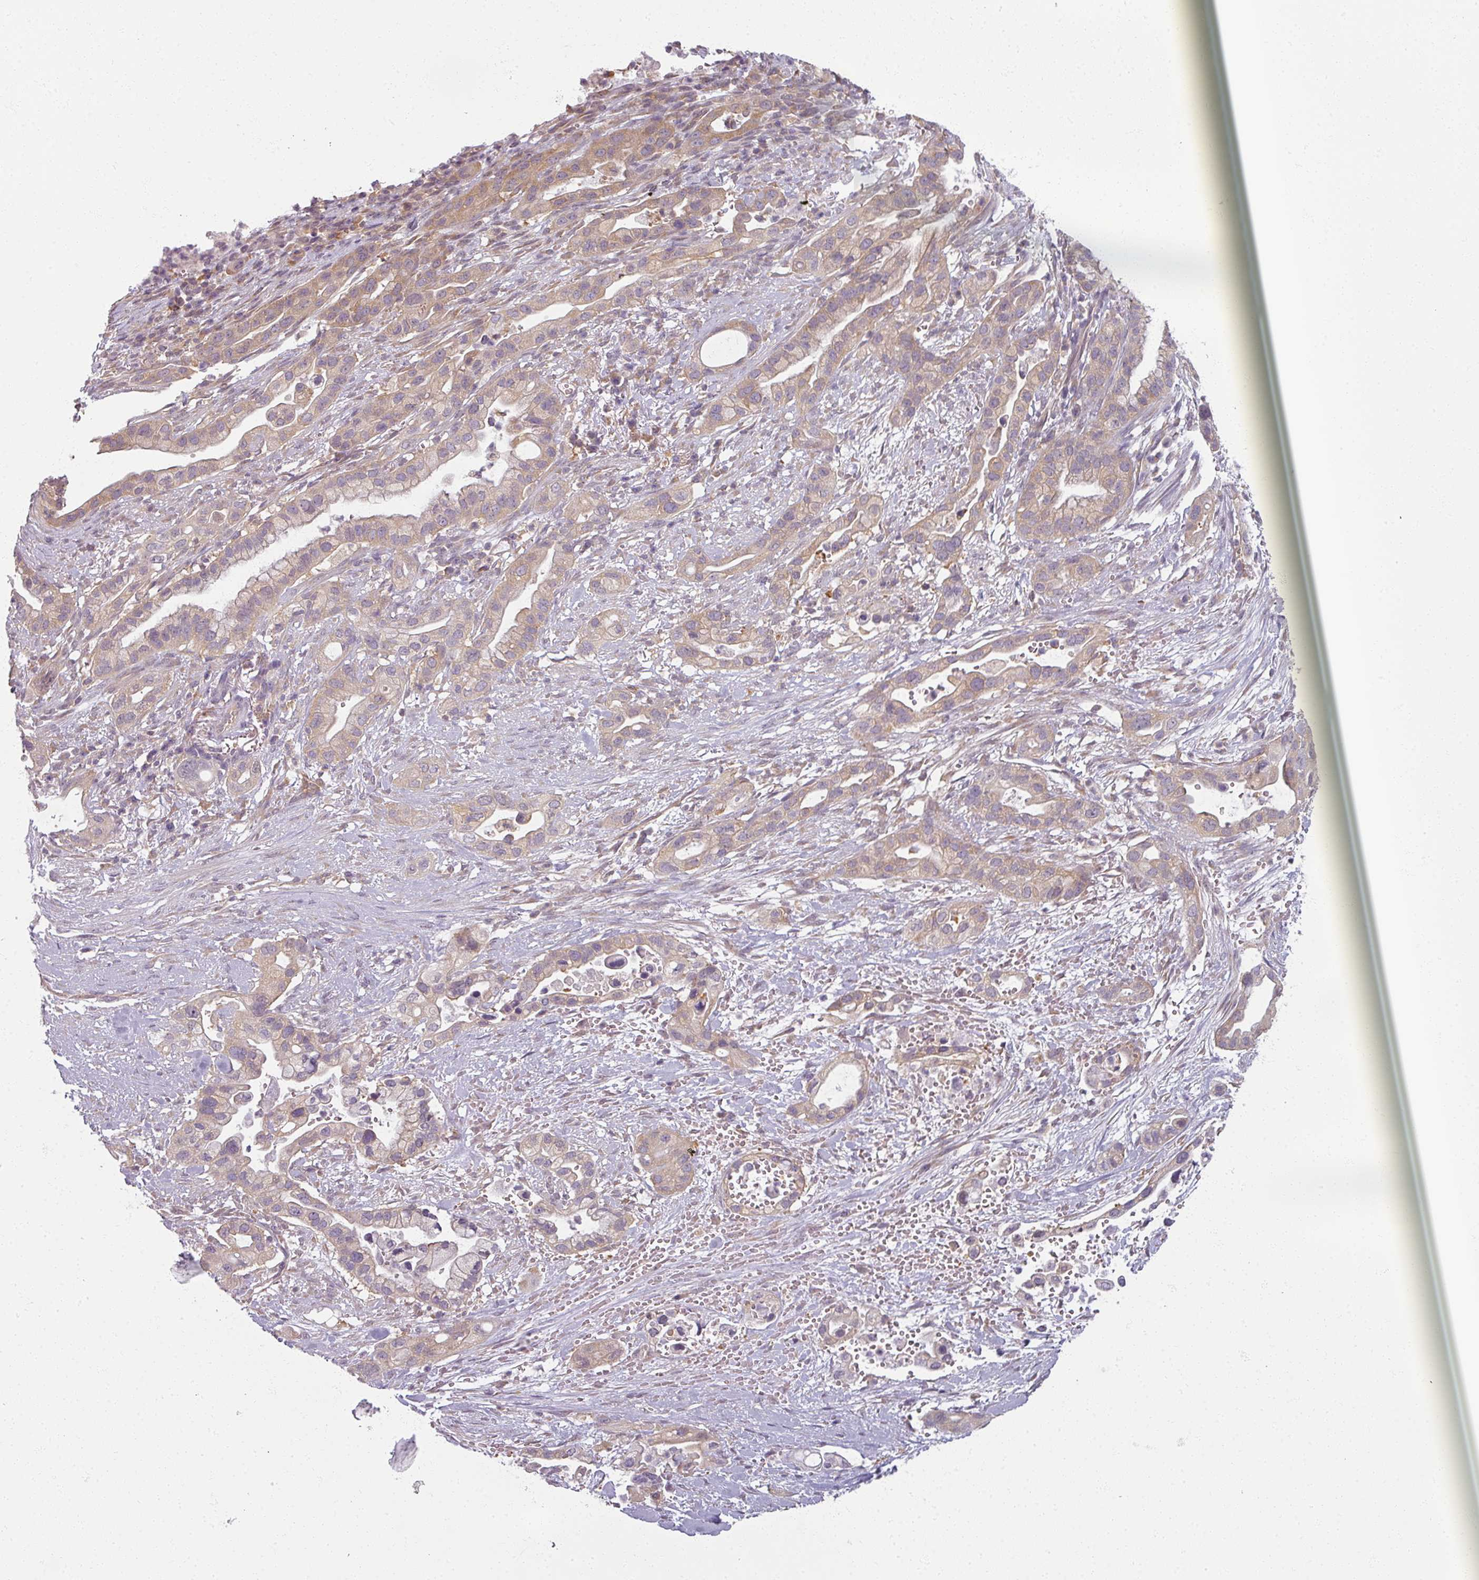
{"staining": {"intensity": "weak", "quantity": "25%-75%", "location": "cytoplasmic/membranous"}, "tissue": "pancreatic cancer", "cell_type": "Tumor cells", "image_type": "cancer", "snomed": [{"axis": "morphology", "description": "Adenocarcinoma, NOS"}, {"axis": "topography", "description": "Pancreas"}], "caption": "Brown immunohistochemical staining in human pancreatic cancer demonstrates weak cytoplasmic/membranous positivity in about 25%-75% of tumor cells. (Stains: DAB (3,3'-diaminobenzidine) in brown, nuclei in blue, Microscopy: brightfield microscopy at high magnification).", "gene": "AGPAT4", "patient": {"sex": "male", "age": 44}}